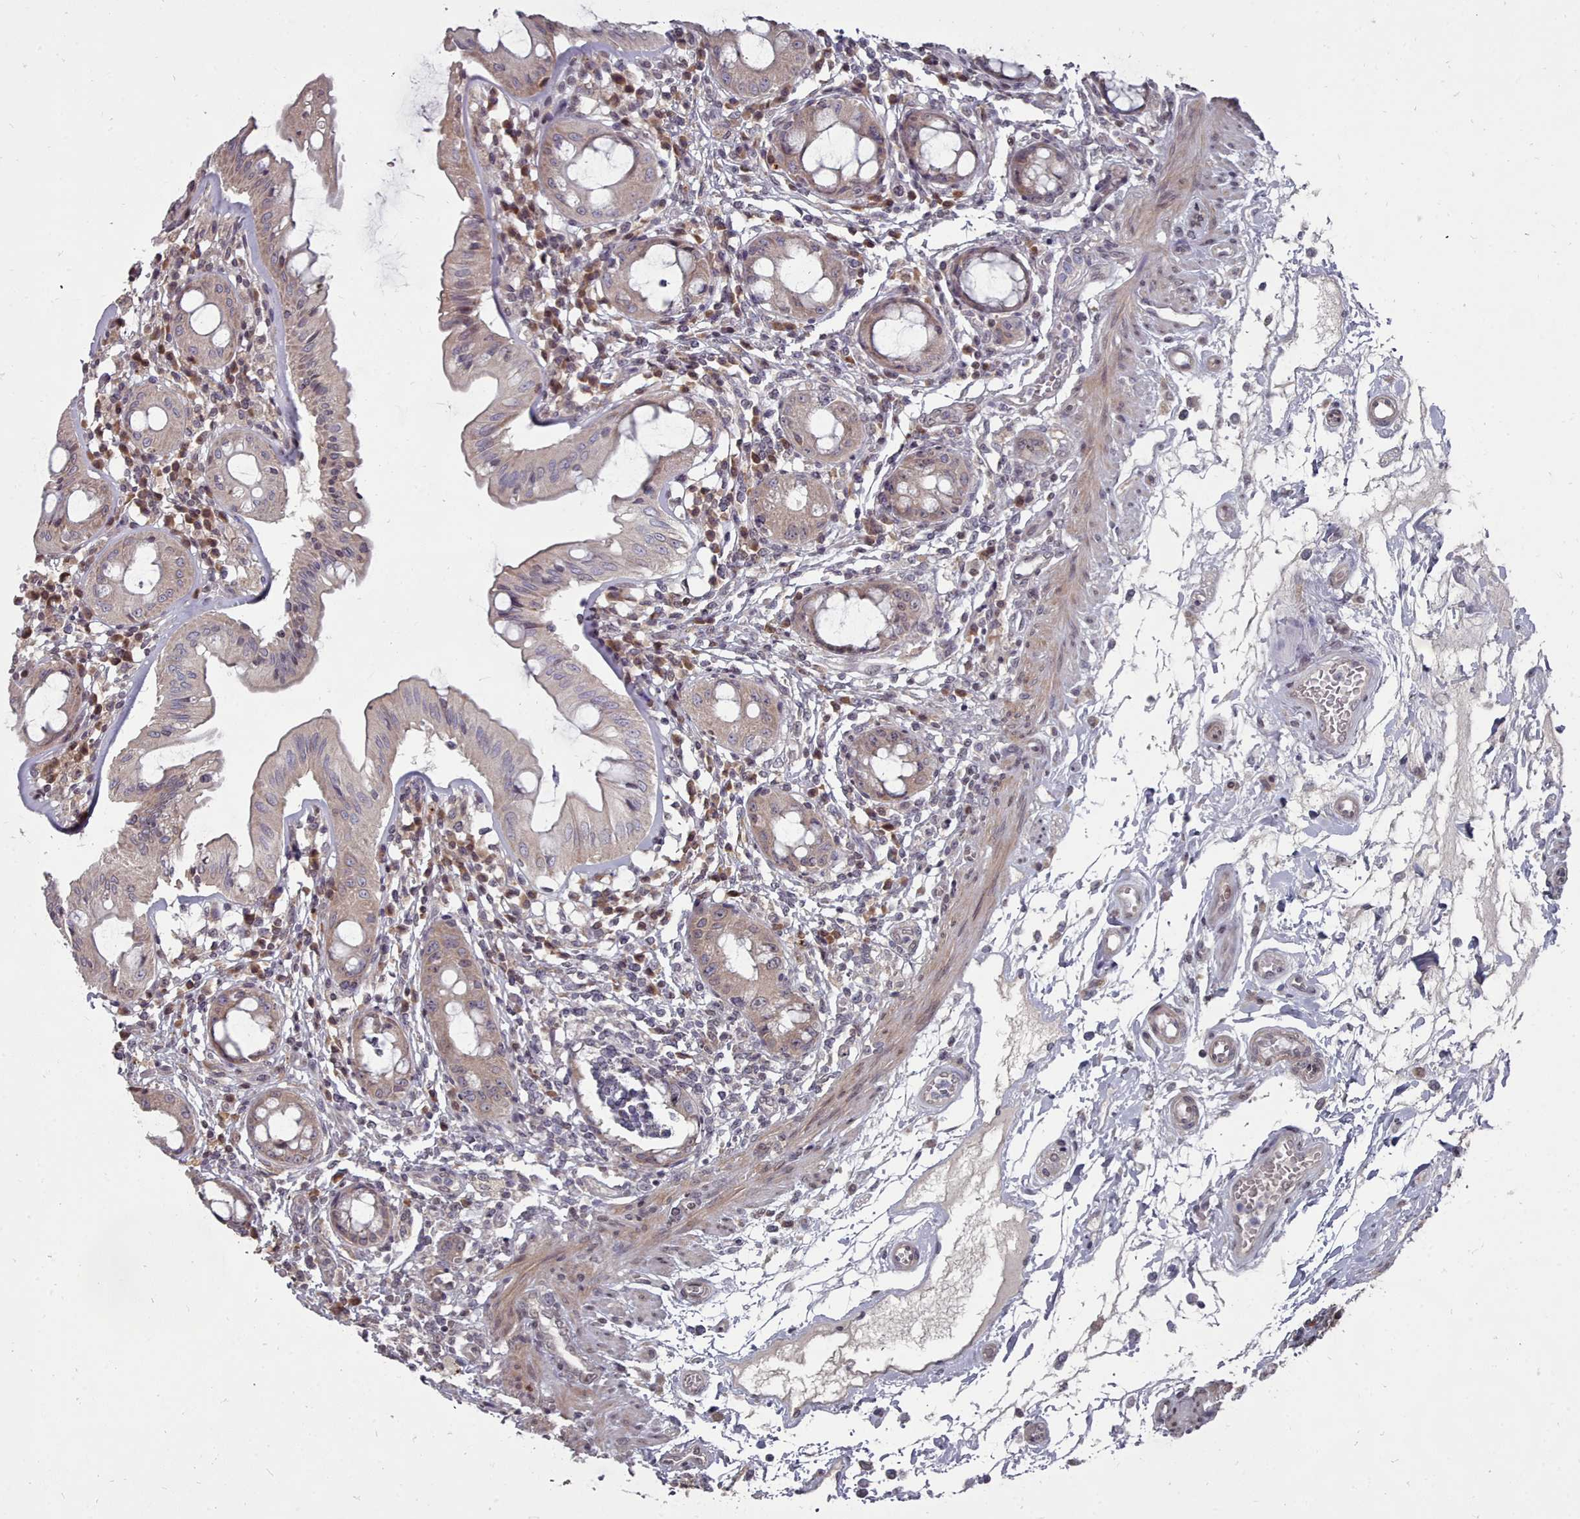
{"staining": {"intensity": "weak", "quantity": "25%-75%", "location": "cytoplasmic/membranous"}, "tissue": "rectum", "cell_type": "Glandular cells", "image_type": "normal", "snomed": [{"axis": "morphology", "description": "Normal tissue, NOS"}, {"axis": "topography", "description": "Rectum"}], "caption": "Brown immunohistochemical staining in benign rectum shows weak cytoplasmic/membranous staining in about 25%-75% of glandular cells.", "gene": "ACKR3", "patient": {"sex": "female", "age": 57}}